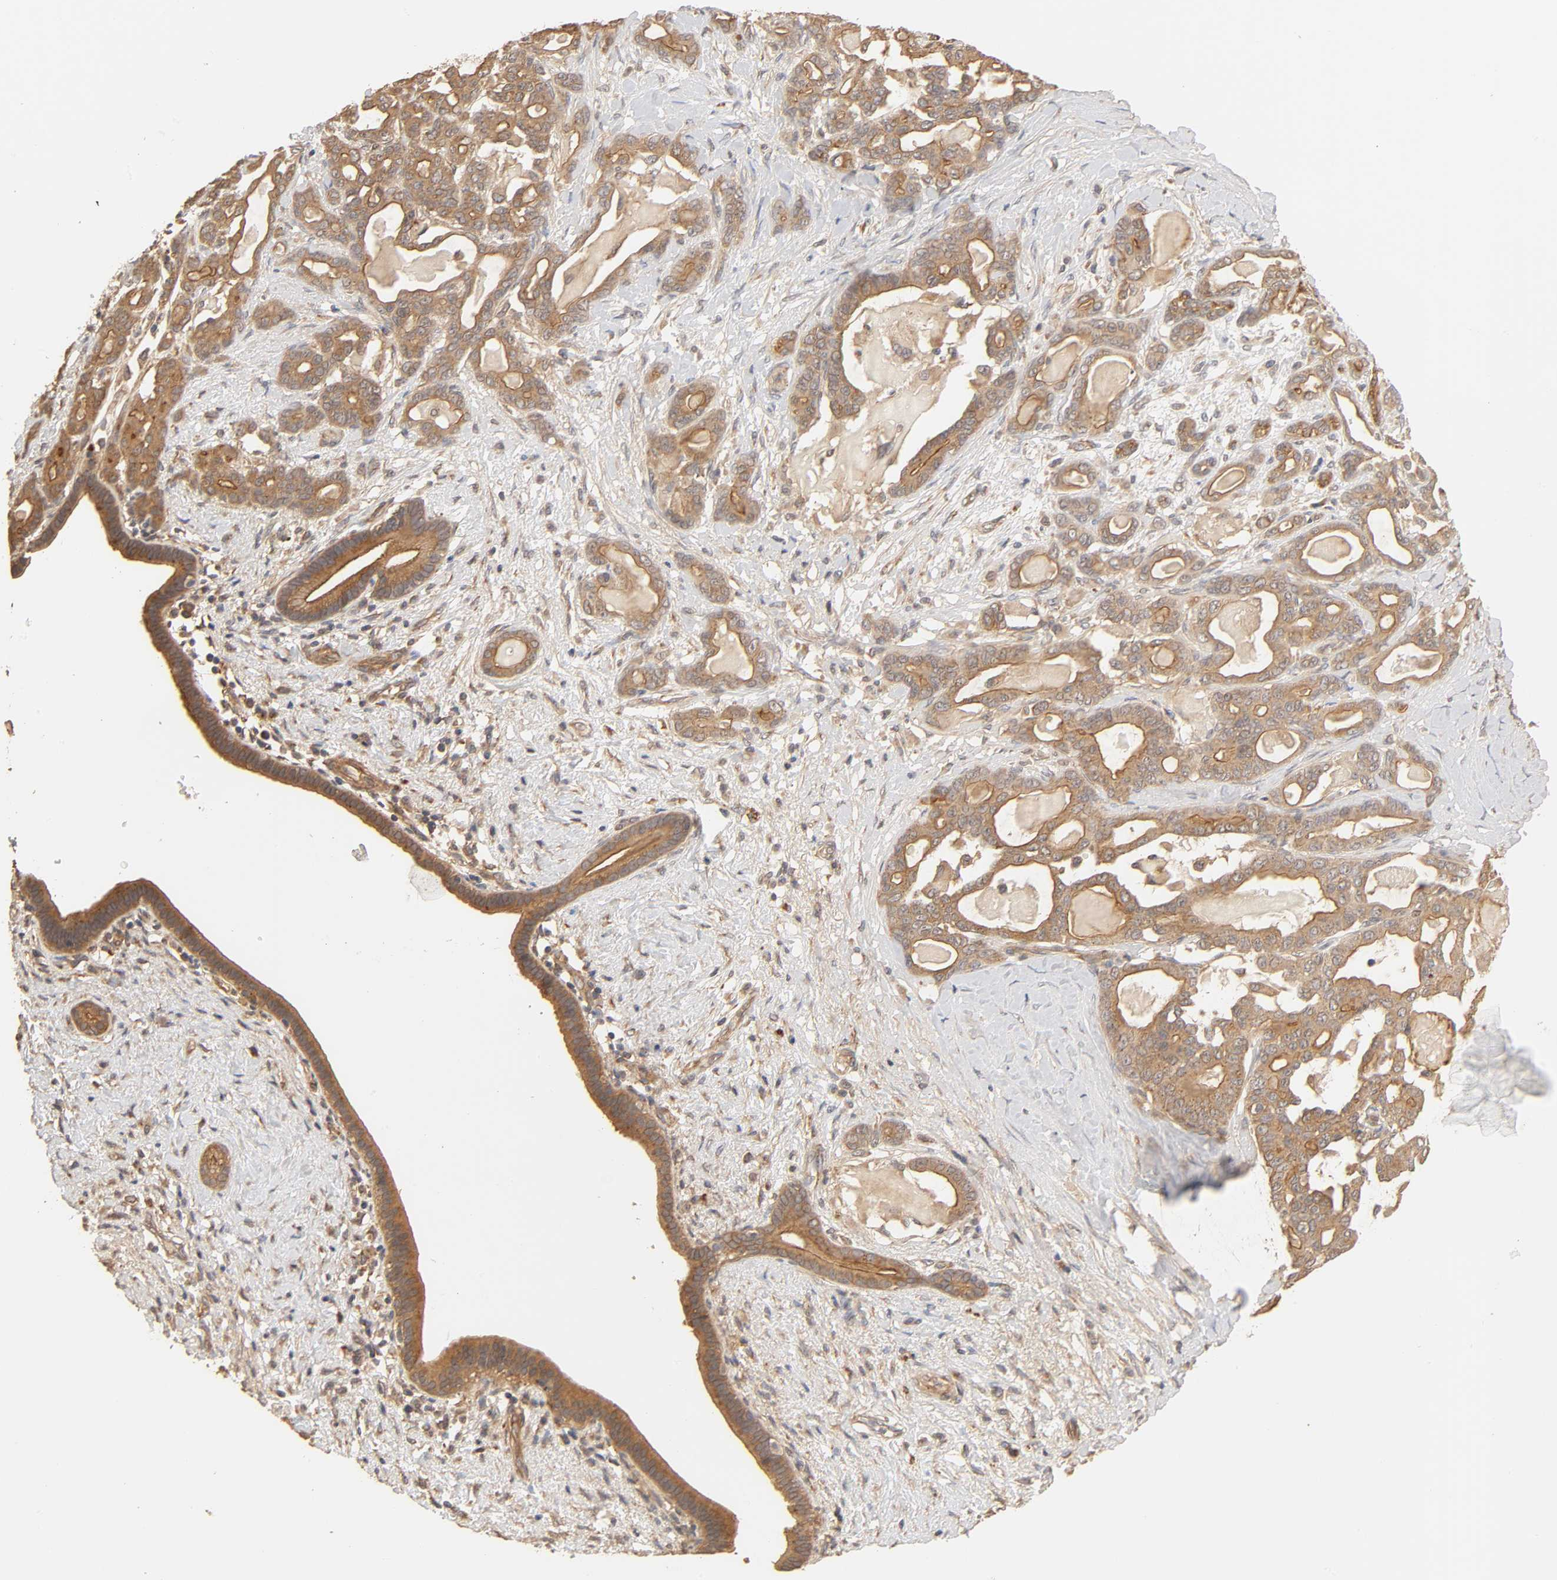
{"staining": {"intensity": "strong", "quantity": ">75%", "location": "cytoplasmic/membranous"}, "tissue": "pancreatic cancer", "cell_type": "Tumor cells", "image_type": "cancer", "snomed": [{"axis": "morphology", "description": "Adenocarcinoma, NOS"}, {"axis": "topography", "description": "Pancreas"}], "caption": "A brown stain labels strong cytoplasmic/membranous staining of a protein in human pancreatic adenocarcinoma tumor cells.", "gene": "EPS8", "patient": {"sex": "male", "age": 63}}